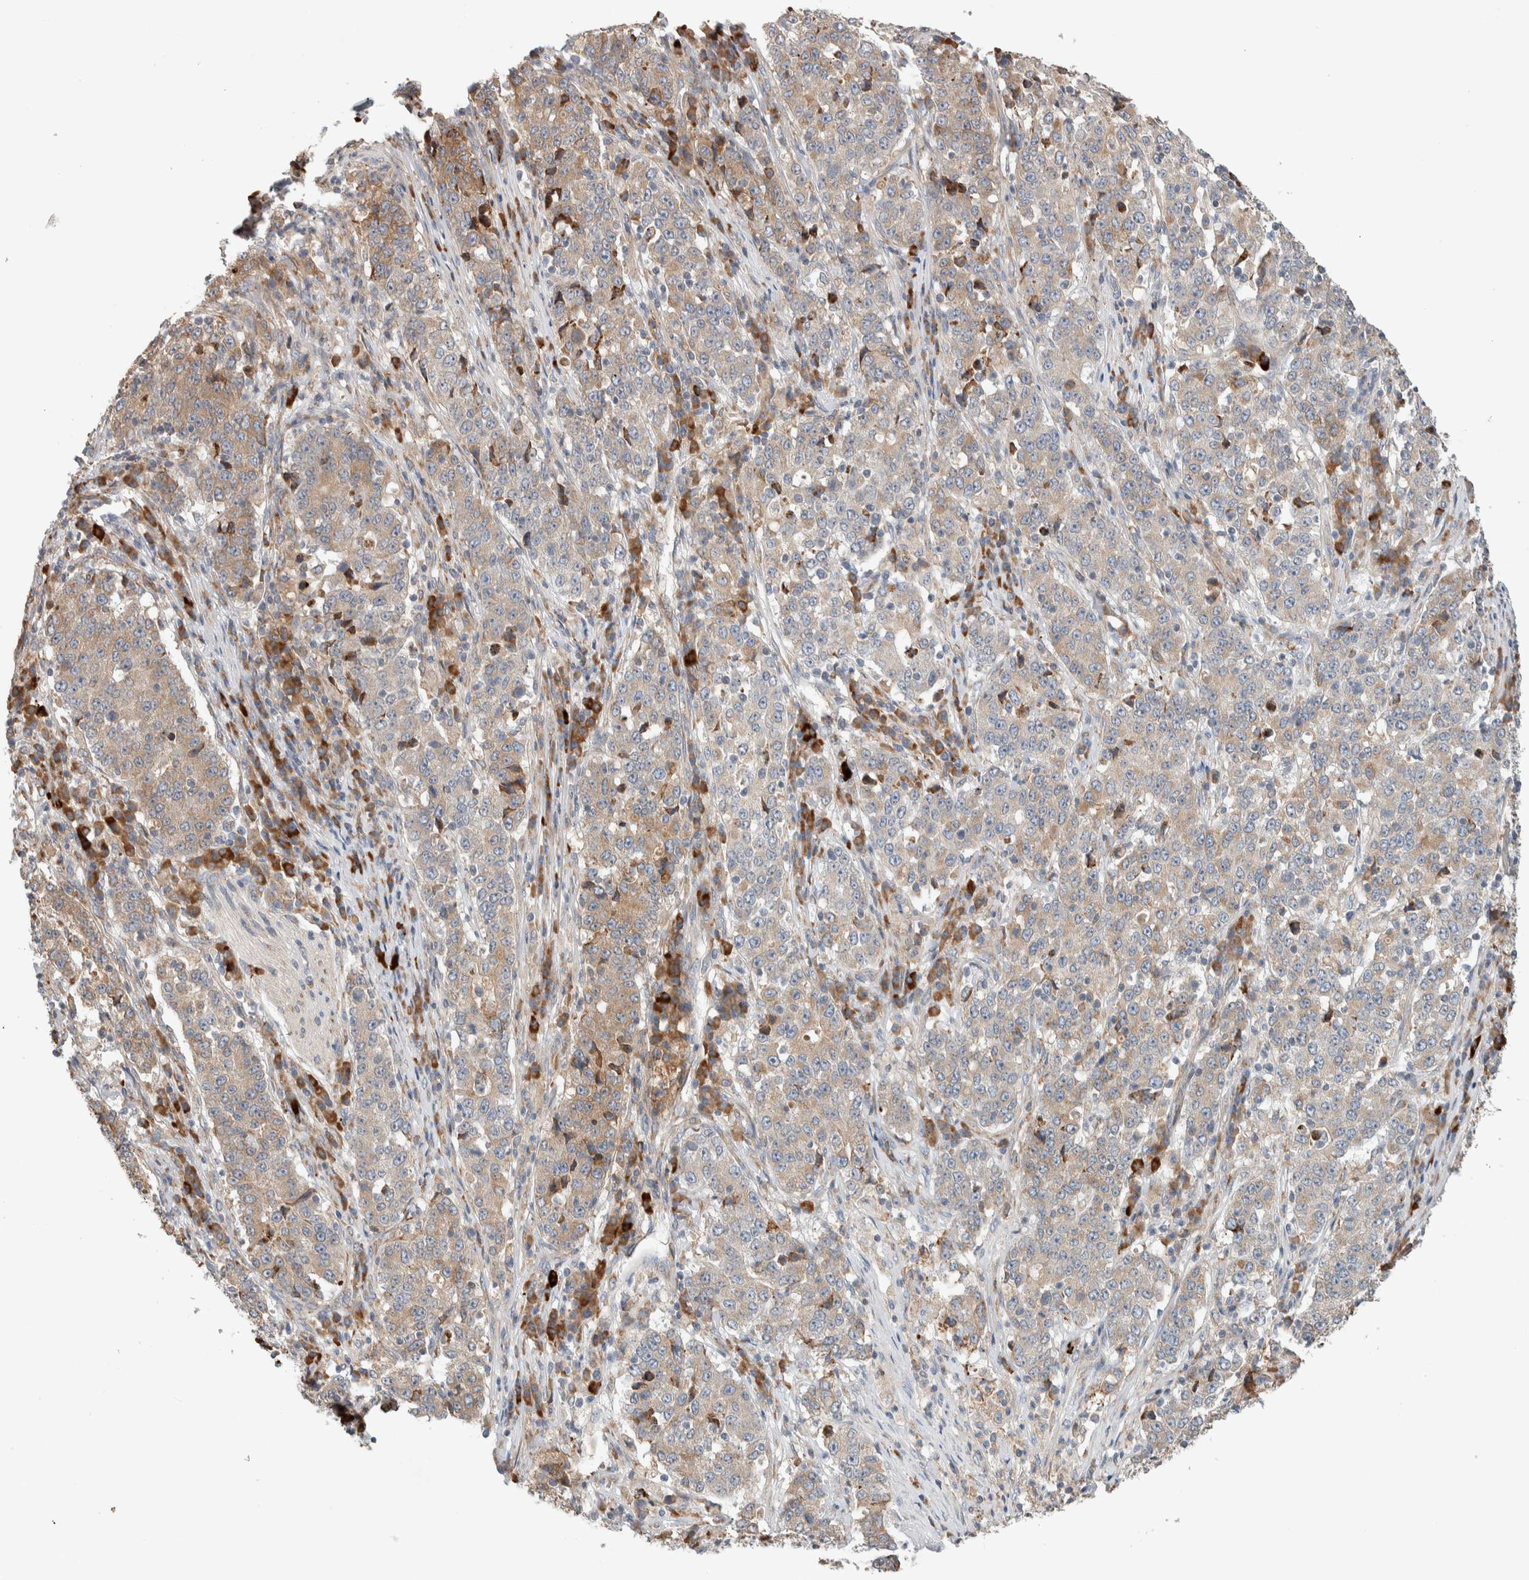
{"staining": {"intensity": "weak", "quantity": ">75%", "location": "cytoplasmic/membranous"}, "tissue": "stomach cancer", "cell_type": "Tumor cells", "image_type": "cancer", "snomed": [{"axis": "morphology", "description": "Adenocarcinoma, NOS"}, {"axis": "topography", "description": "Stomach"}], "caption": "Protein staining of stomach cancer (adenocarcinoma) tissue displays weak cytoplasmic/membranous staining in about >75% of tumor cells.", "gene": "ADCY8", "patient": {"sex": "male", "age": 59}}